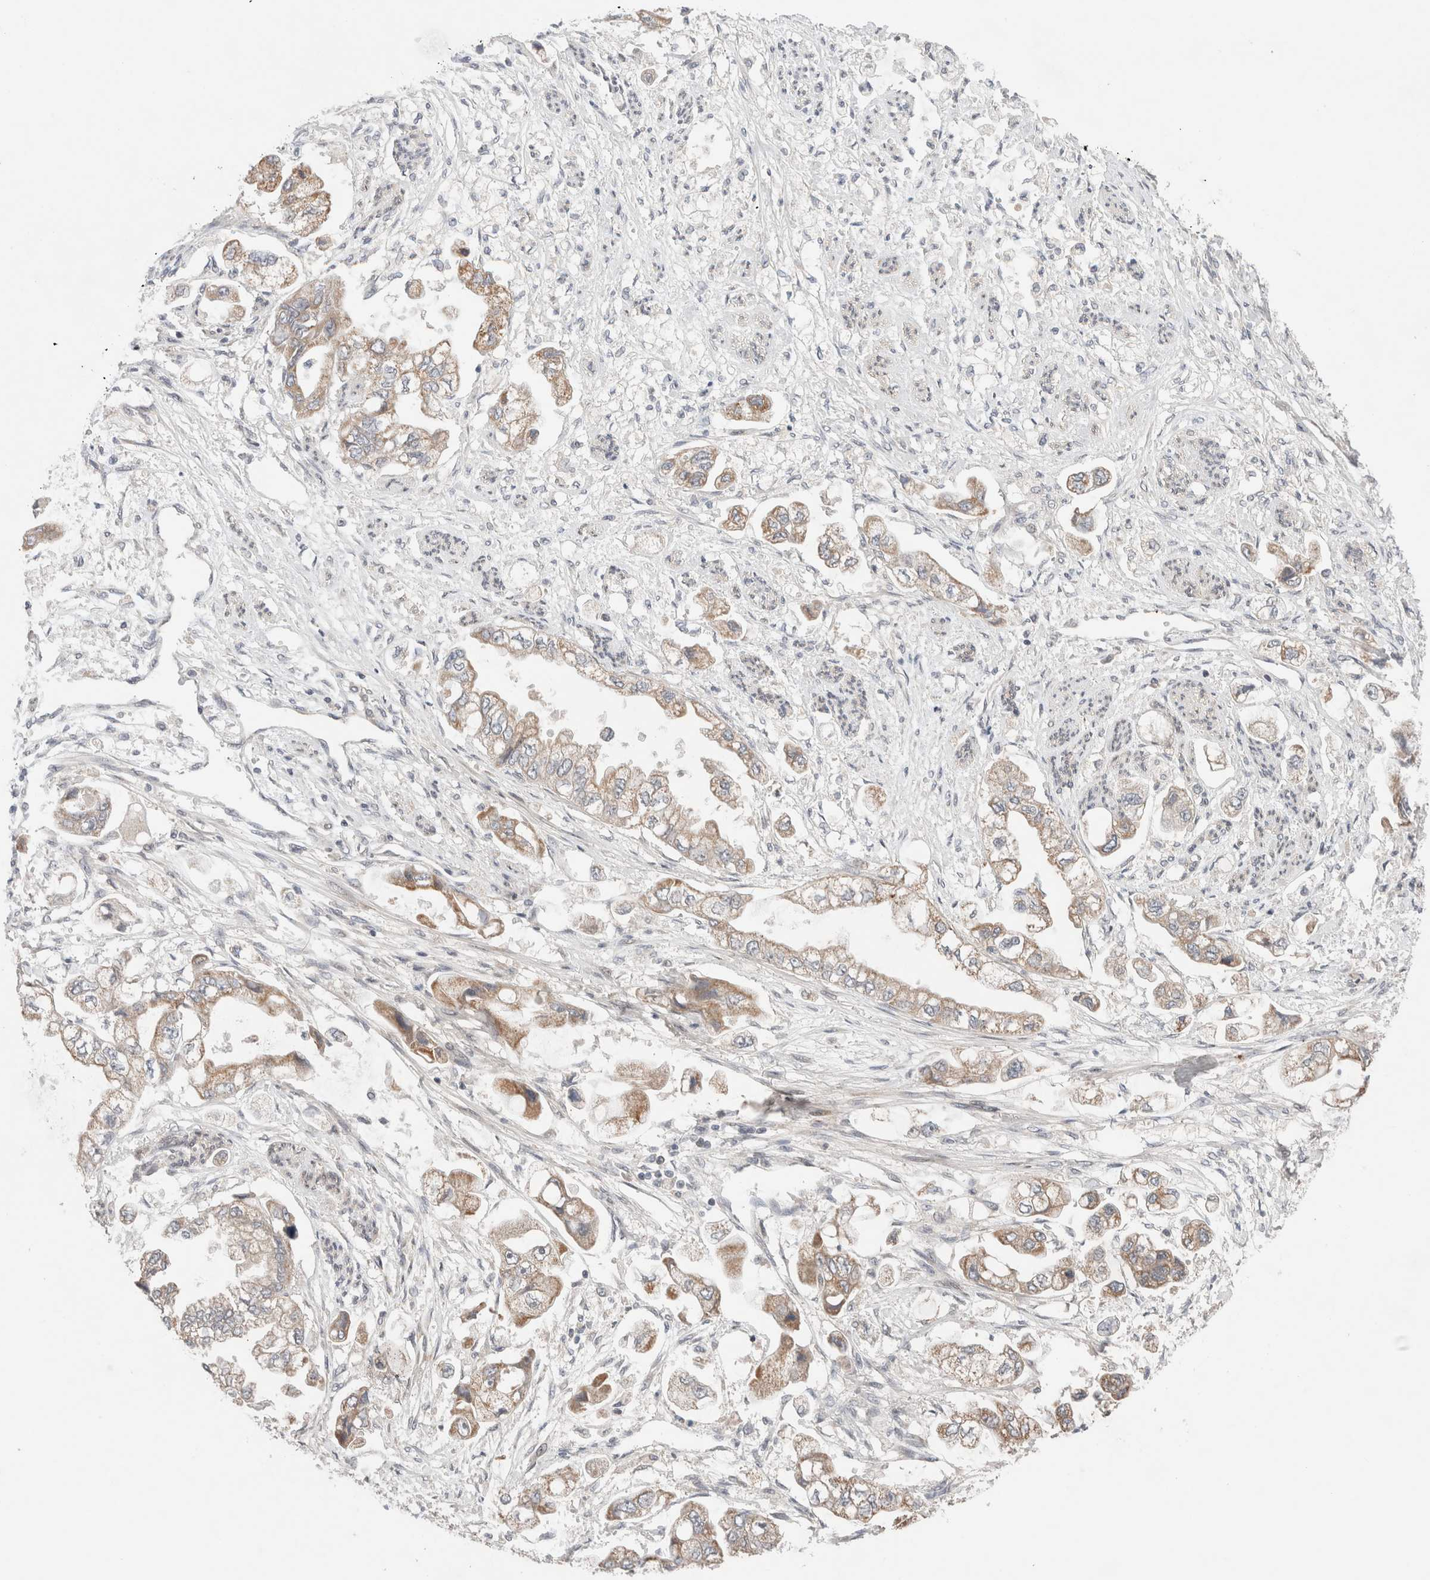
{"staining": {"intensity": "moderate", "quantity": ">75%", "location": "cytoplasmic/membranous"}, "tissue": "stomach cancer", "cell_type": "Tumor cells", "image_type": "cancer", "snomed": [{"axis": "morphology", "description": "Adenocarcinoma, NOS"}, {"axis": "topography", "description": "Stomach"}], "caption": "Moderate cytoplasmic/membranous expression is present in approximately >75% of tumor cells in adenocarcinoma (stomach).", "gene": "ERI3", "patient": {"sex": "male", "age": 62}}